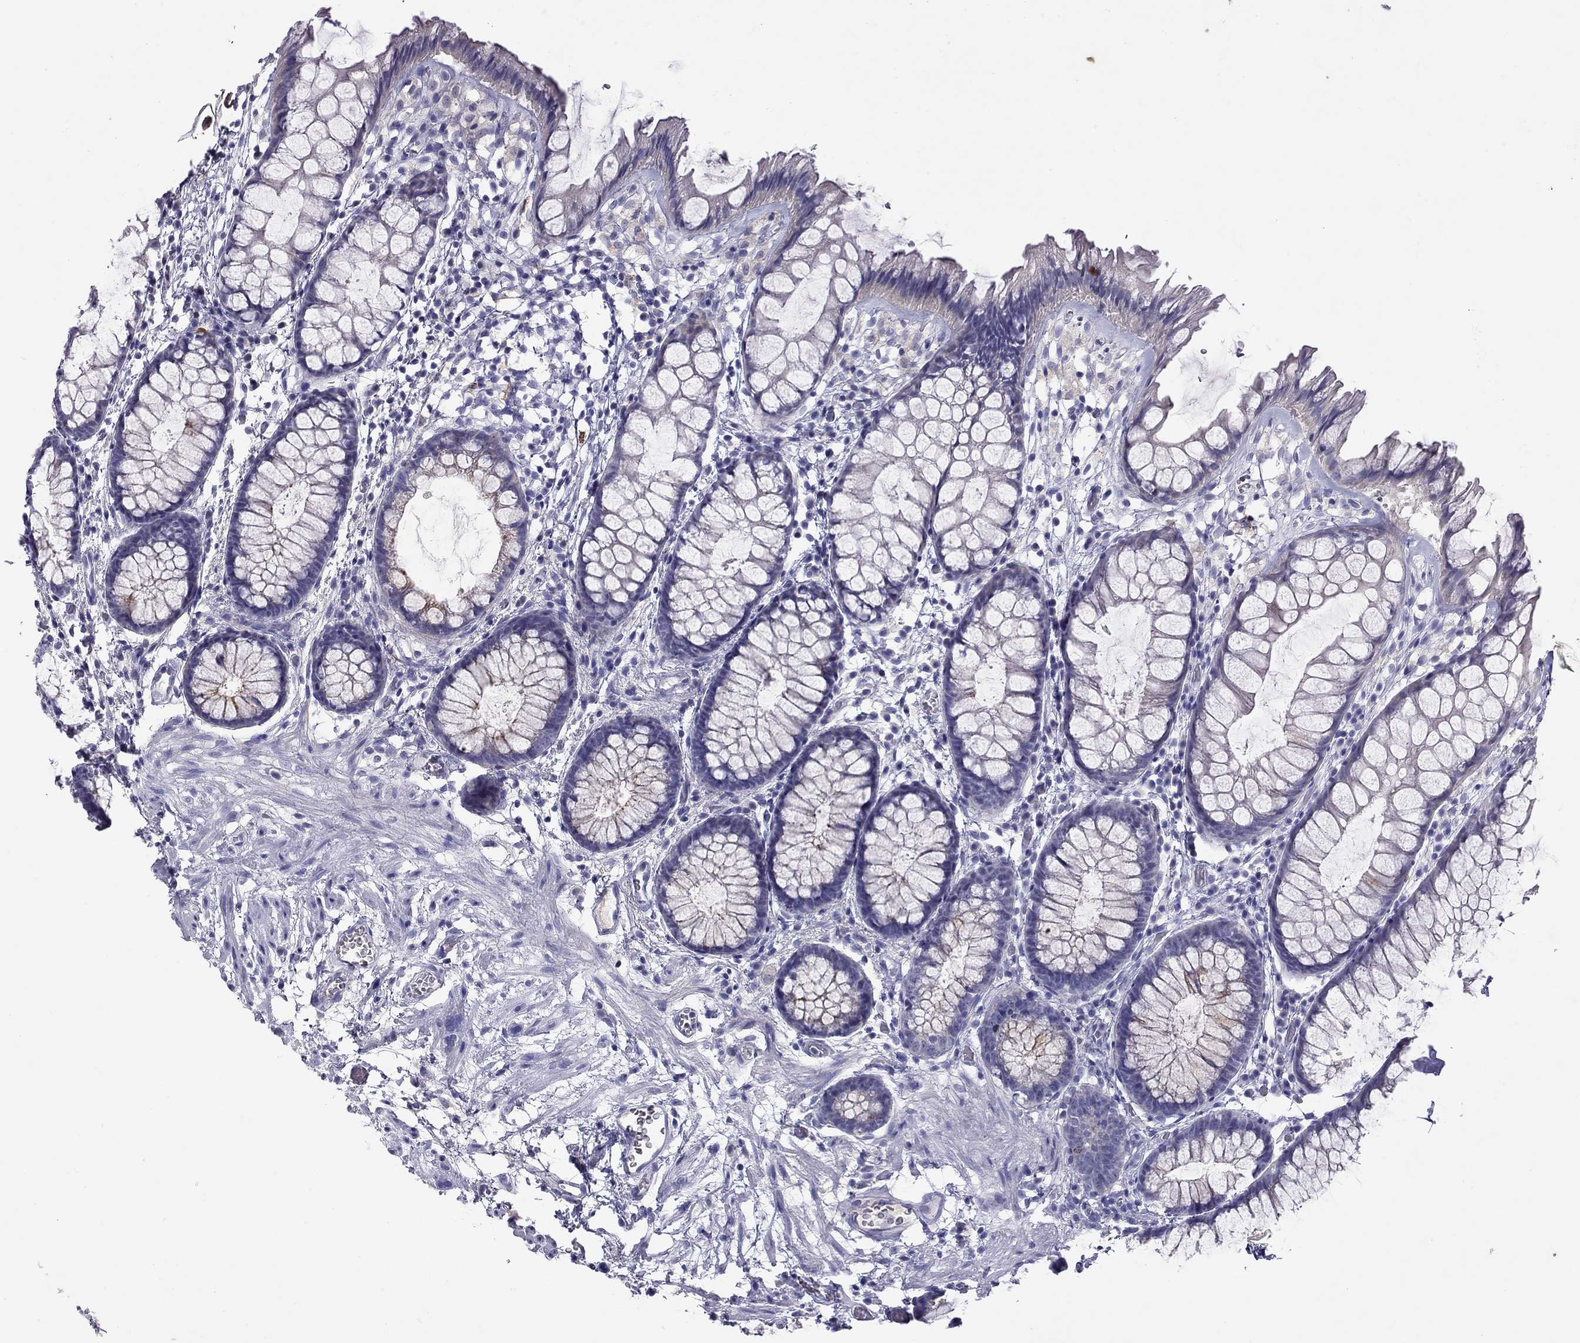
{"staining": {"intensity": "negative", "quantity": "none", "location": "none"}, "tissue": "rectum", "cell_type": "Glandular cells", "image_type": "normal", "snomed": [{"axis": "morphology", "description": "Normal tissue, NOS"}, {"axis": "topography", "description": "Rectum"}], "caption": "Protein analysis of unremarkable rectum reveals no significant positivity in glandular cells. (Brightfield microscopy of DAB (3,3'-diaminobenzidine) IHC at high magnification).", "gene": "CPNE4", "patient": {"sex": "female", "age": 62}}